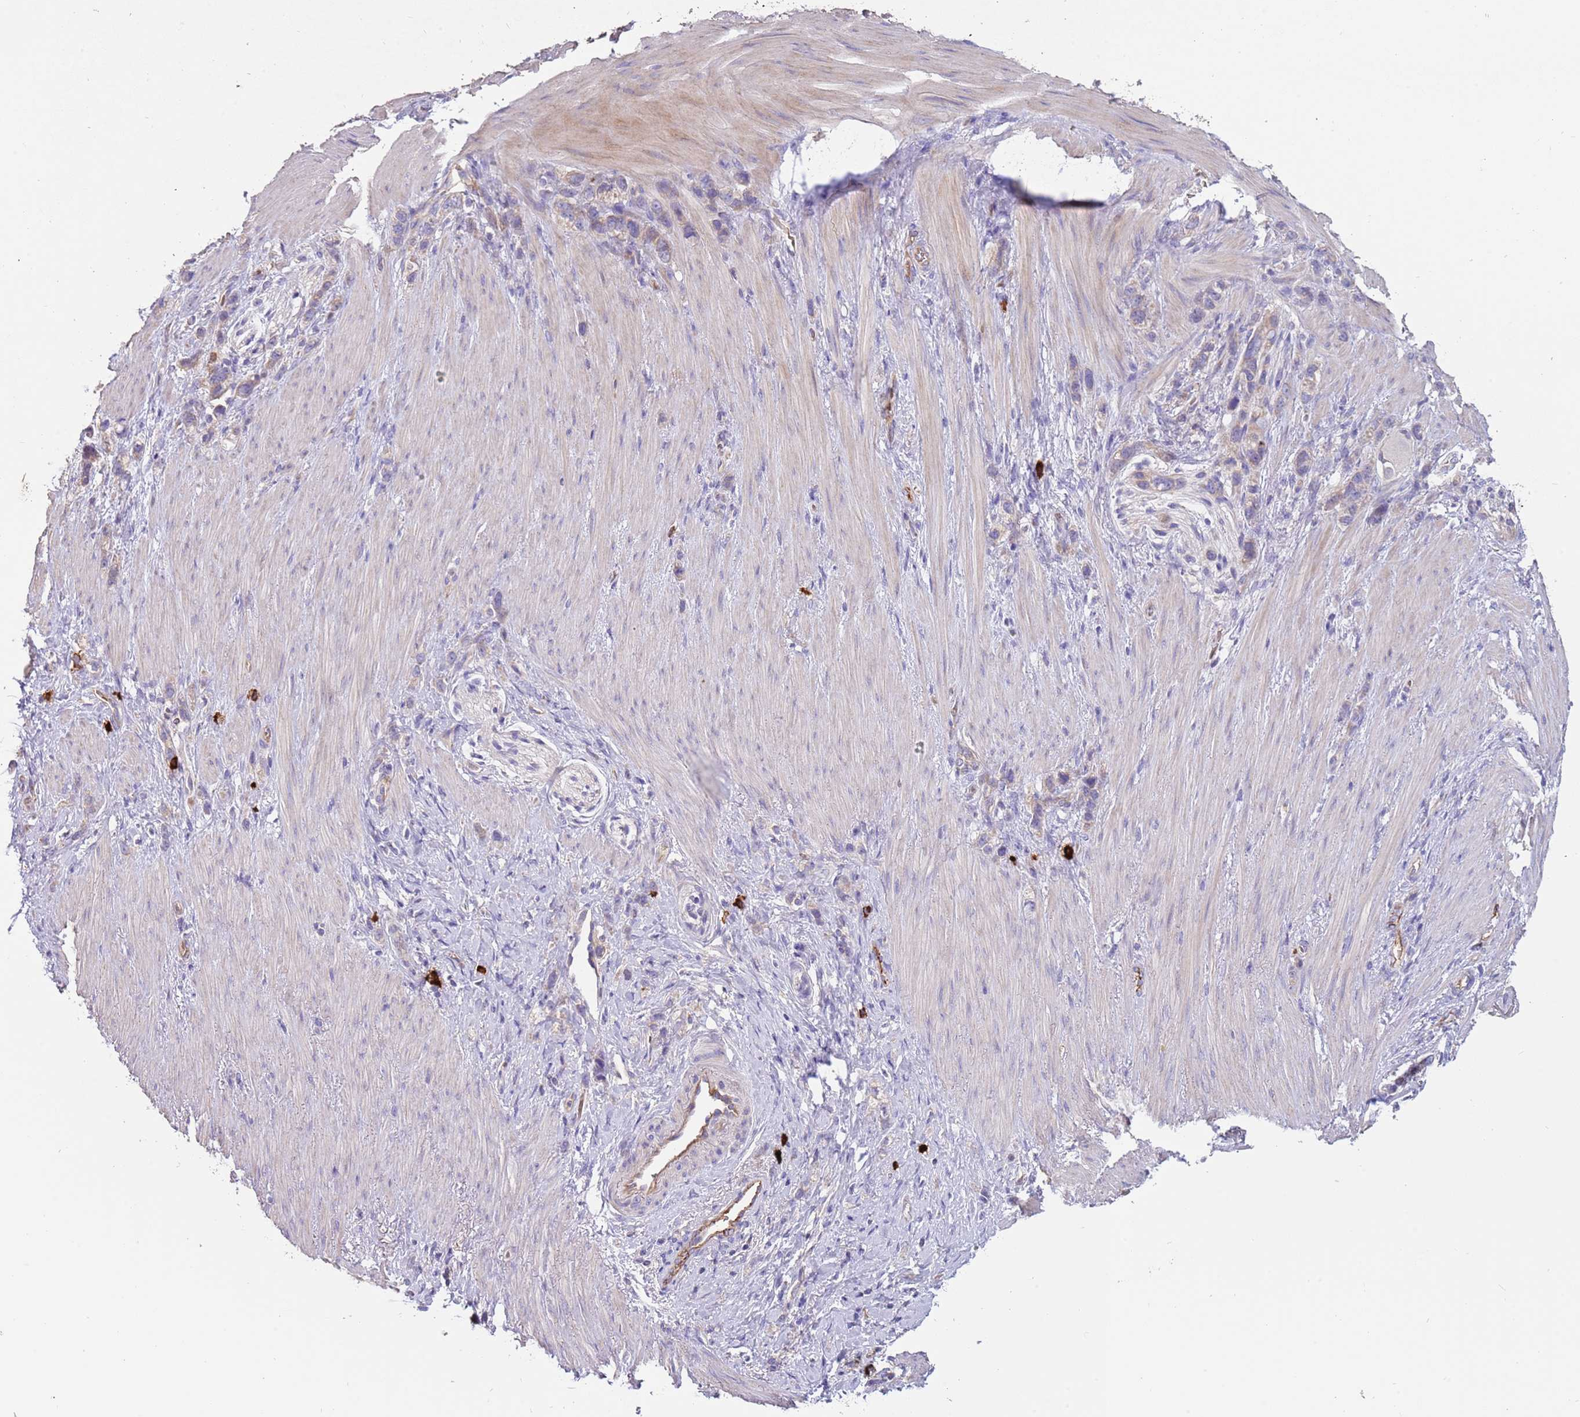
{"staining": {"intensity": "negative", "quantity": "none", "location": "none"}, "tissue": "stomach cancer", "cell_type": "Tumor cells", "image_type": "cancer", "snomed": [{"axis": "morphology", "description": "Adenocarcinoma, NOS"}, {"axis": "topography", "description": "Stomach"}], "caption": "A high-resolution micrograph shows IHC staining of stomach cancer (adenocarcinoma), which shows no significant positivity in tumor cells.", "gene": "TRMO", "patient": {"sex": "female", "age": 65}}